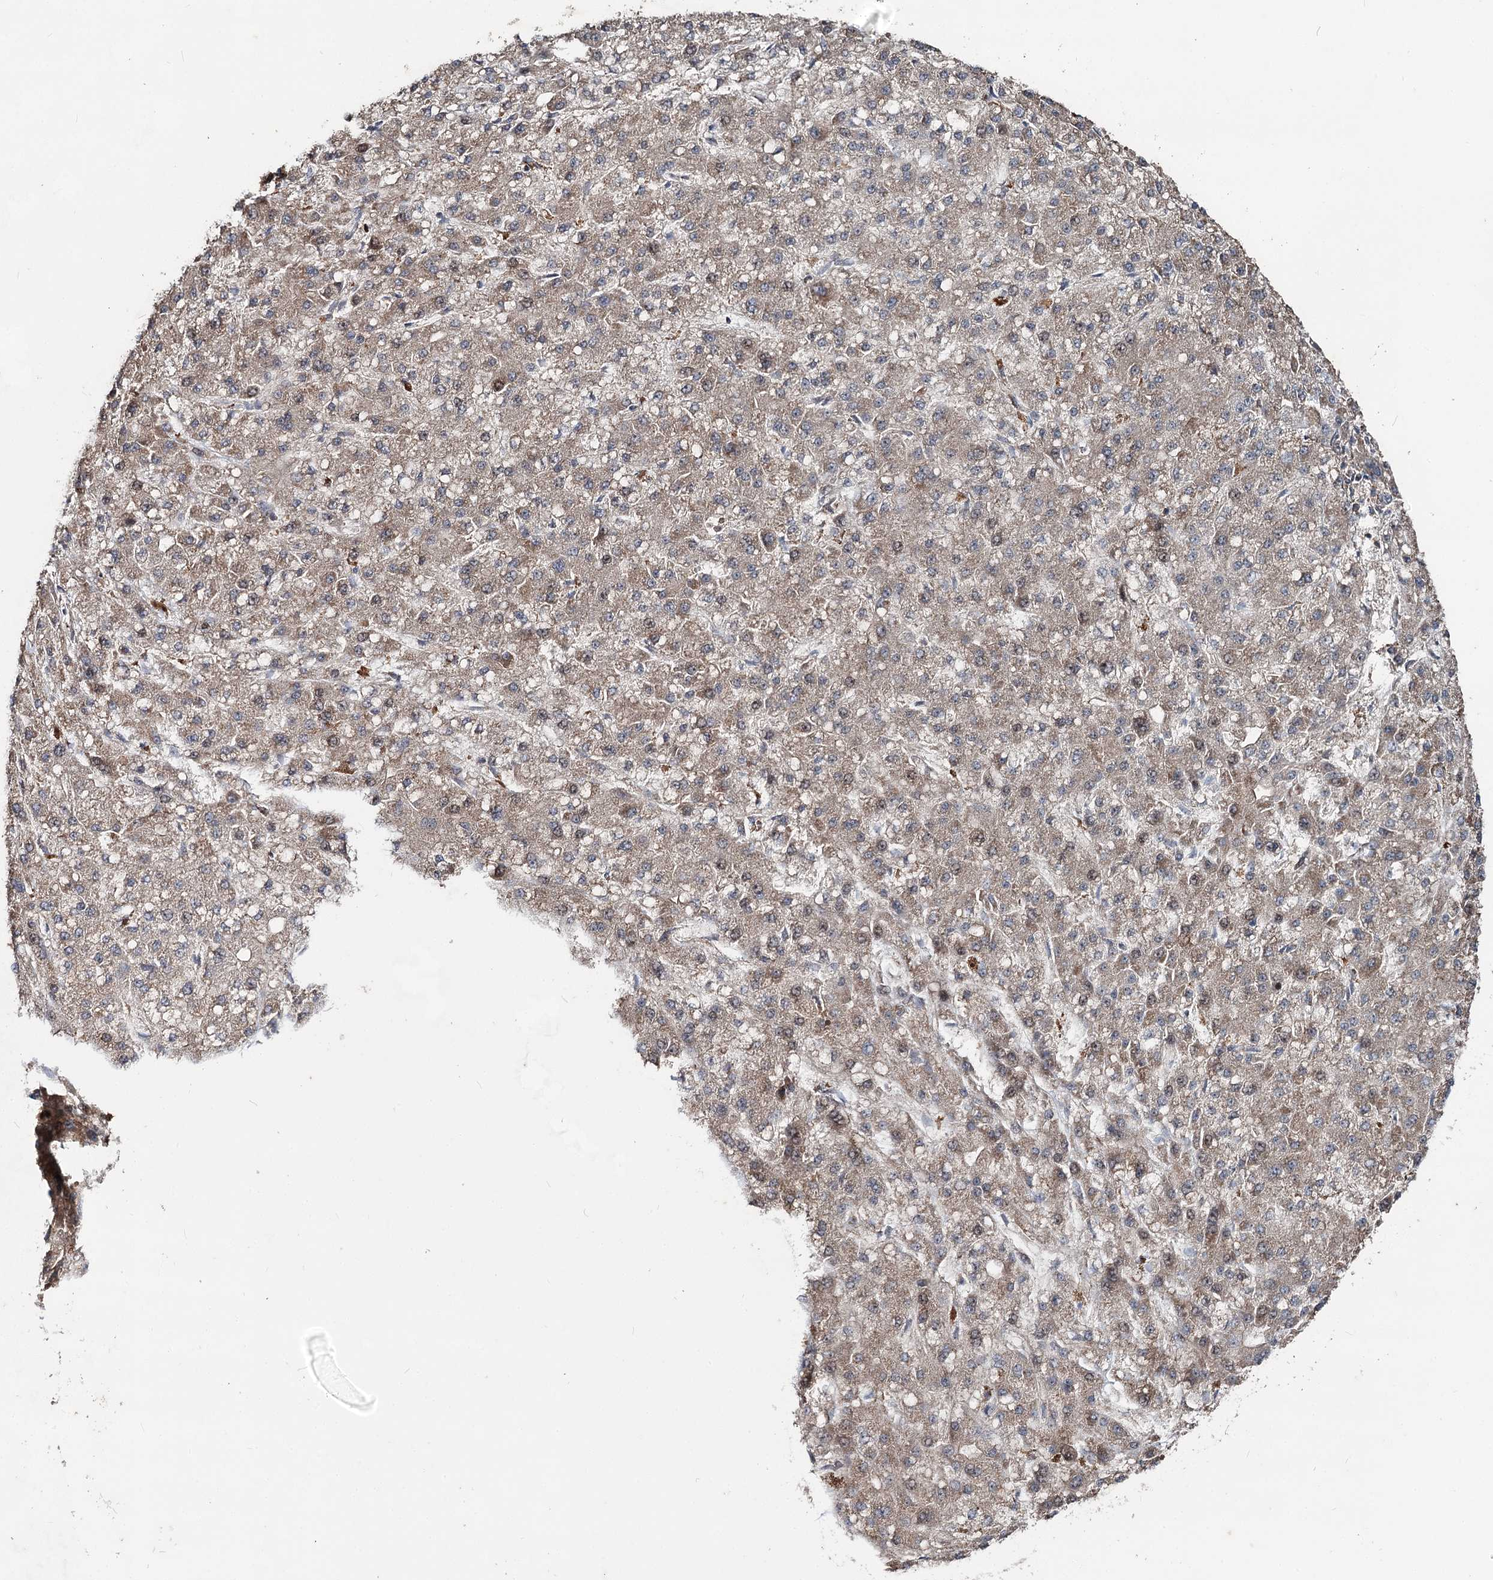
{"staining": {"intensity": "weak", "quantity": "25%-75%", "location": "cytoplasmic/membranous"}, "tissue": "liver cancer", "cell_type": "Tumor cells", "image_type": "cancer", "snomed": [{"axis": "morphology", "description": "Carcinoma, Hepatocellular, NOS"}, {"axis": "topography", "description": "Liver"}], "caption": "Immunohistochemistry (IHC) histopathology image of neoplastic tissue: human liver hepatocellular carcinoma stained using immunohistochemistry (IHC) reveals low levels of weak protein expression localized specifically in the cytoplasmic/membranous of tumor cells, appearing as a cytoplasmic/membranous brown color.", "gene": "MINDY3", "patient": {"sex": "male", "age": 67}}